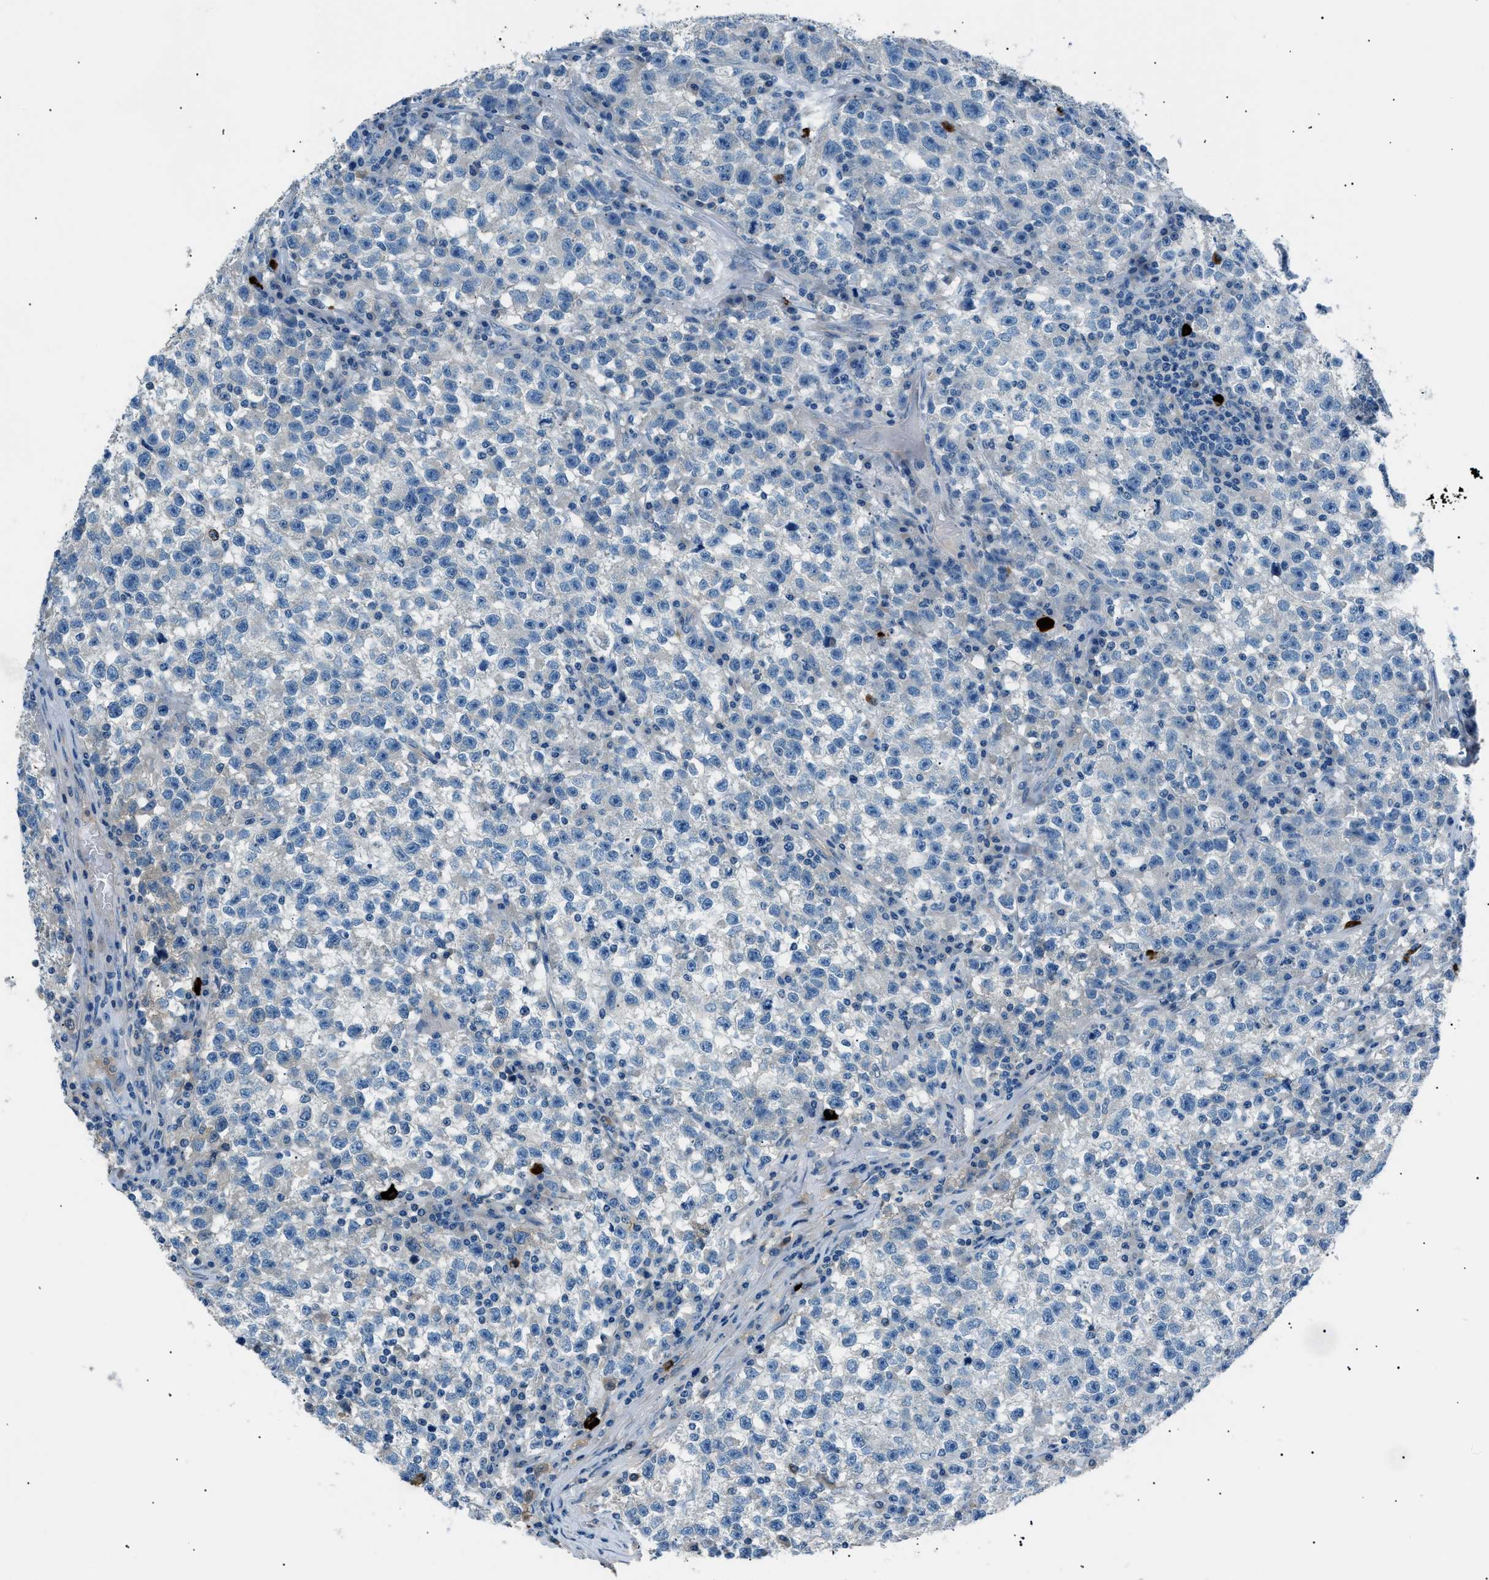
{"staining": {"intensity": "negative", "quantity": "none", "location": "none"}, "tissue": "testis cancer", "cell_type": "Tumor cells", "image_type": "cancer", "snomed": [{"axis": "morphology", "description": "Seminoma, NOS"}, {"axis": "topography", "description": "Testis"}], "caption": "This is an immunohistochemistry (IHC) histopathology image of human testis seminoma. There is no positivity in tumor cells.", "gene": "LRRC37B", "patient": {"sex": "male", "age": 22}}